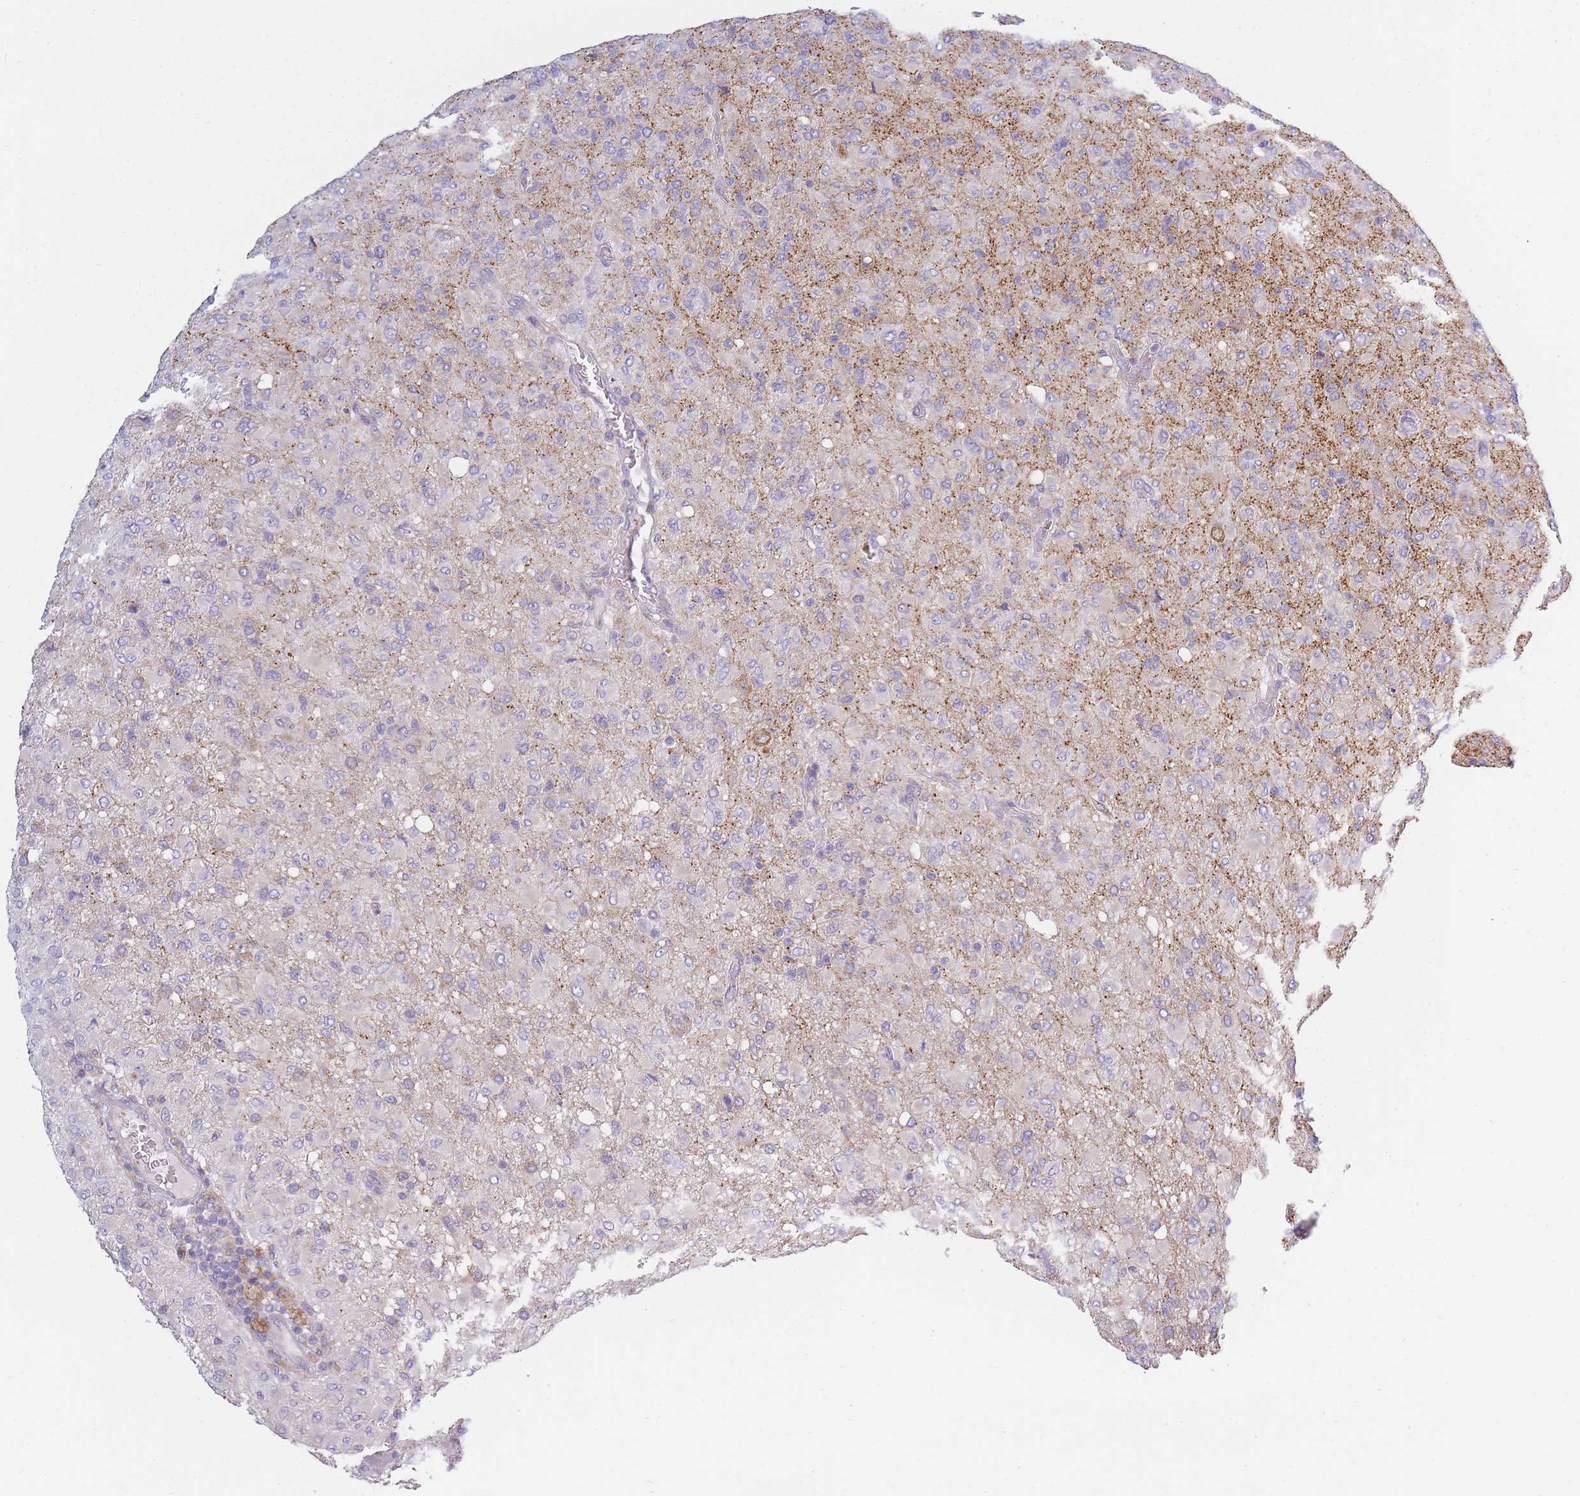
{"staining": {"intensity": "negative", "quantity": "none", "location": "none"}, "tissue": "glioma", "cell_type": "Tumor cells", "image_type": "cancer", "snomed": [{"axis": "morphology", "description": "Glioma, malignant, High grade"}, {"axis": "topography", "description": "Brain"}], "caption": "This is an IHC histopathology image of human glioma. There is no expression in tumor cells.", "gene": "AP3M2", "patient": {"sex": "female", "age": 57}}